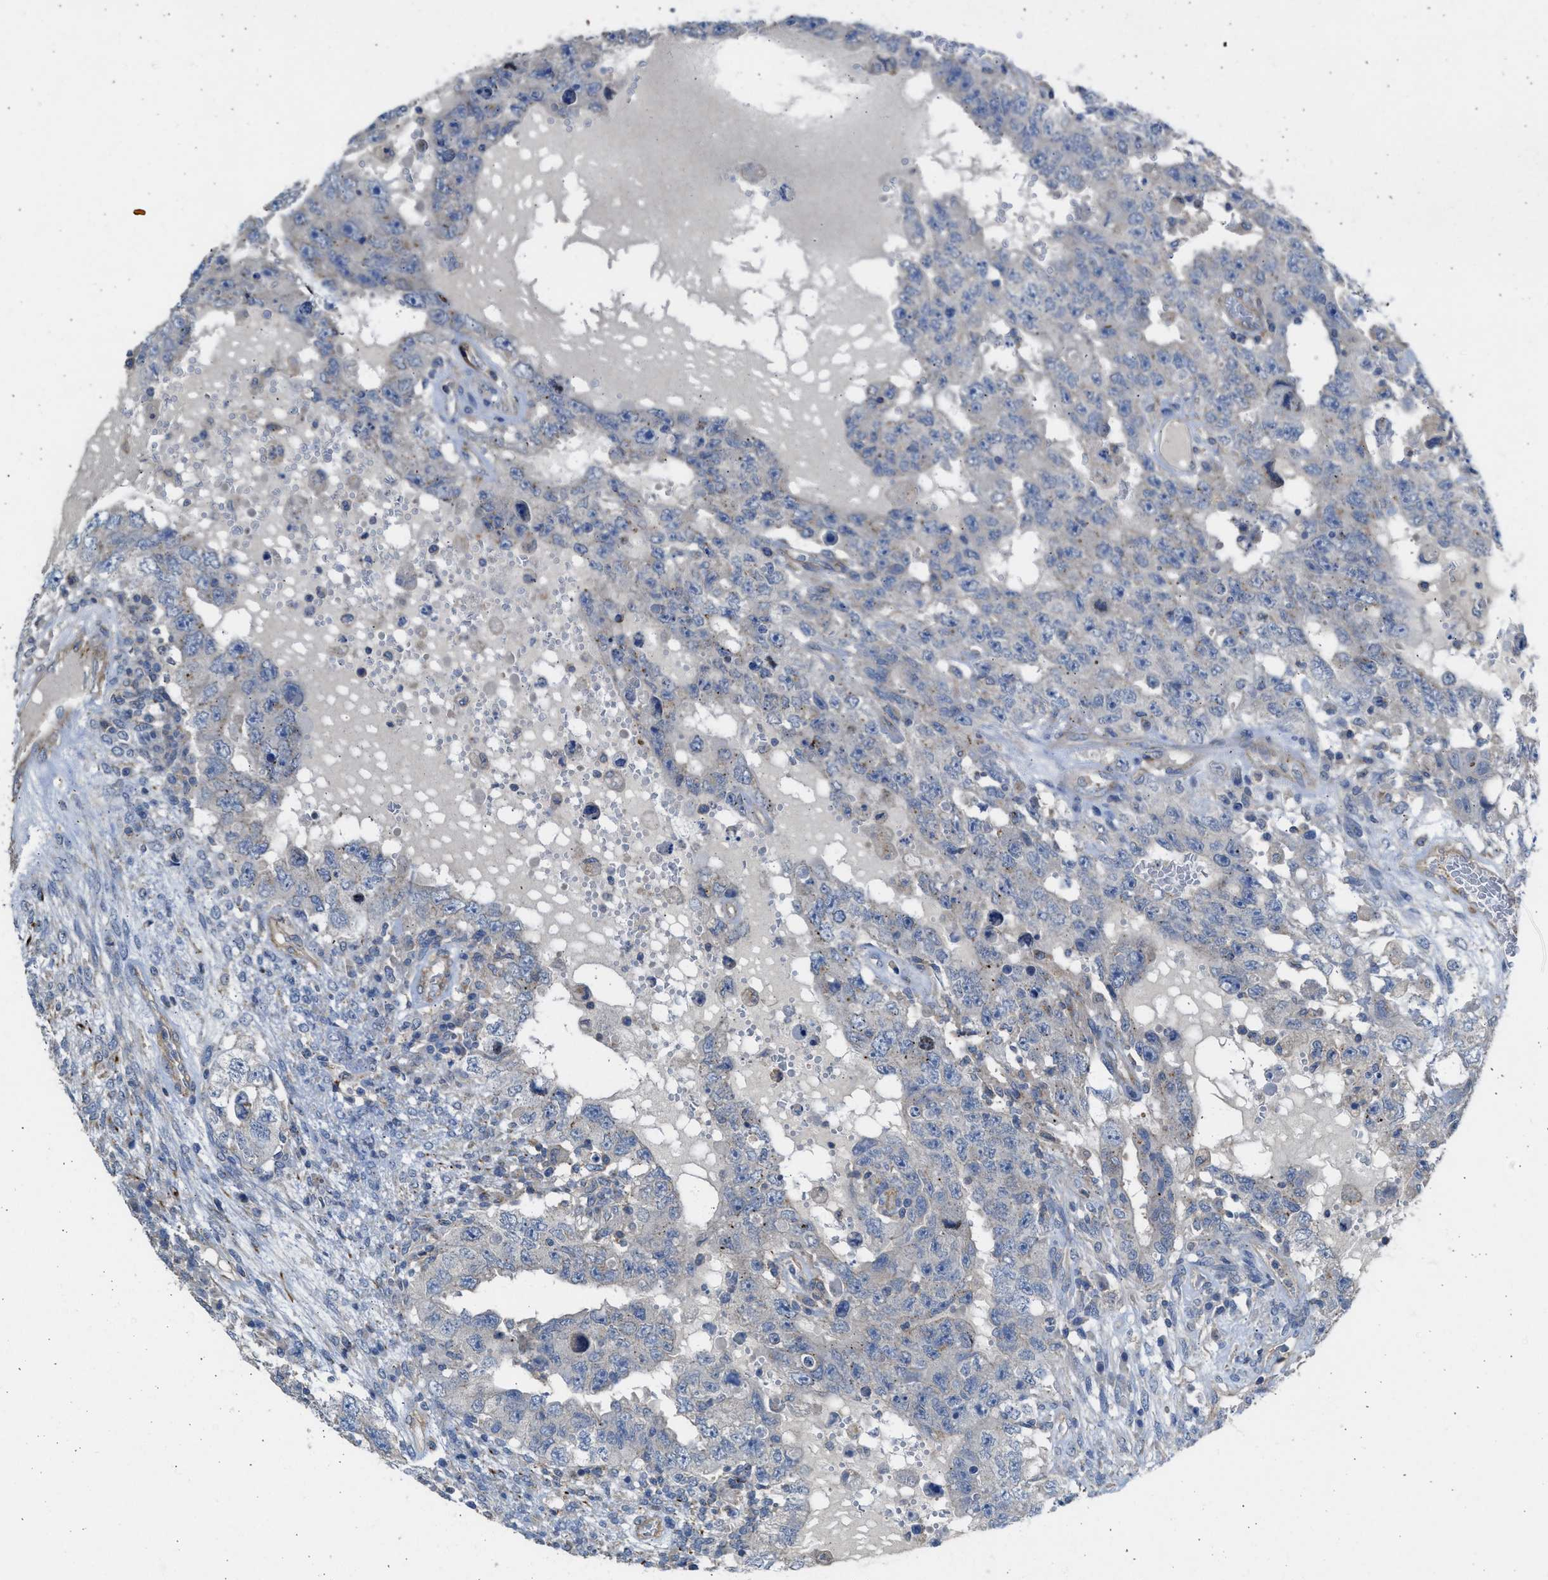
{"staining": {"intensity": "negative", "quantity": "none", "location": "none"}, "tissue": "testis cancer", "cell_type": "Tumor cells", "image_type": "cancer", "snomed": [{"axis": "morphology", "description": "Carcinoma, Embryonal, NOS"}, {"axis": "topography", "description": "Testis"}], "caption": "DAB immunohistochemical staining of testis cancer (embryonal carcinoma) displays no significant positivity in tumor cells.", "gene": "PCNX3", "patient": {"sex": "male", "age": 26}}